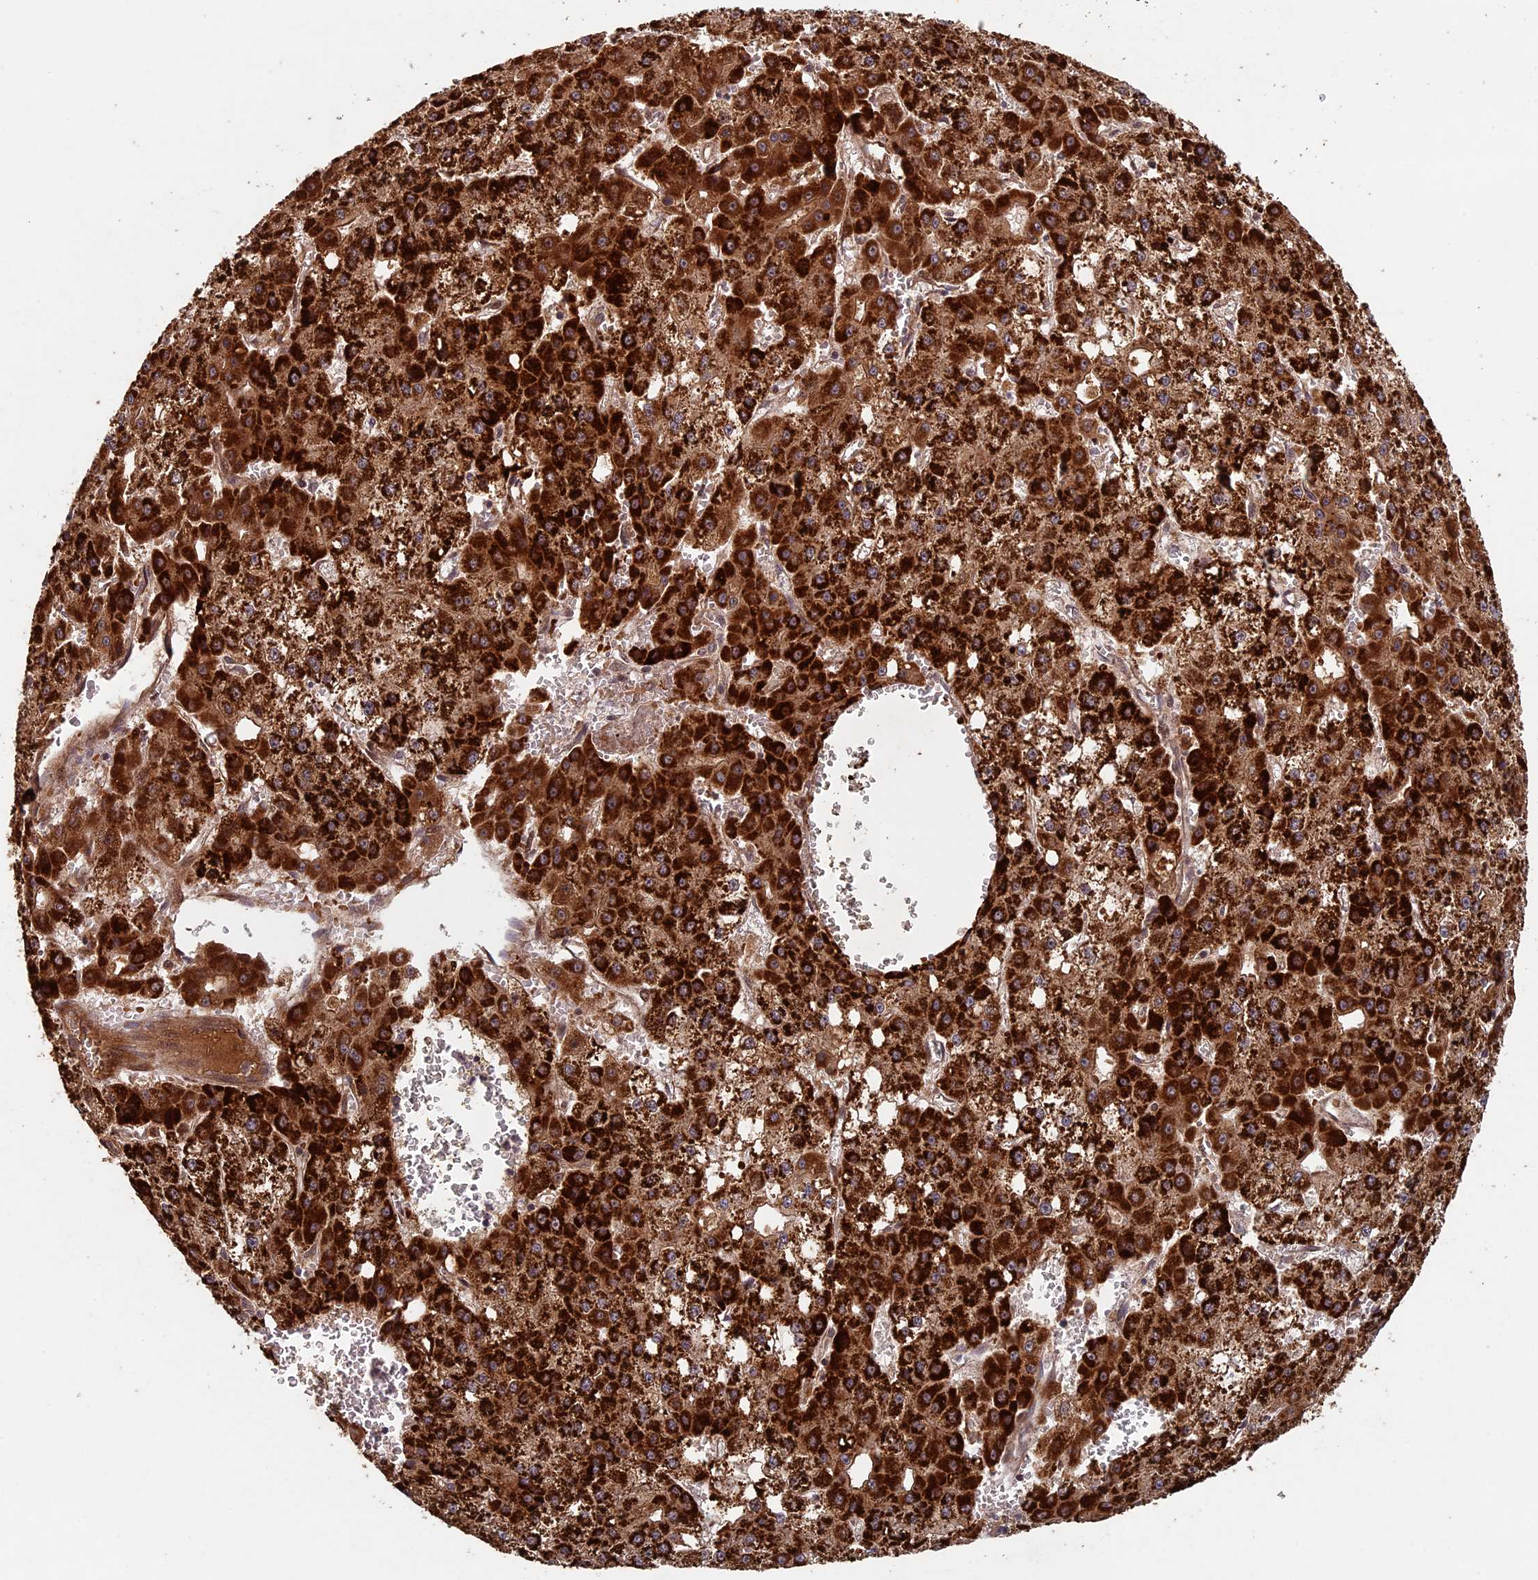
{"staining": {"intensity": "strong", "quantity": ">75%", "location": "cytoplasmic/membranous"}, "tissue": "liver cancer", "cell_type": "Tumor cells", "image_type": "cancer", "snomed": [{"axis": "morphology", "description": "Carcinoma, Hepatocellular, NOS"}, {"axis": "topography", "description": "Liver"}], "caption": "Immunohistochemical staining of human liver cancer (hepatocellular carcinoma) shows high levels of strong cytoplasmic/membranous staining in about >75% of tumor cells.", "gene": "RCCD1", "patient": {"sex": "male", "age": 47}}